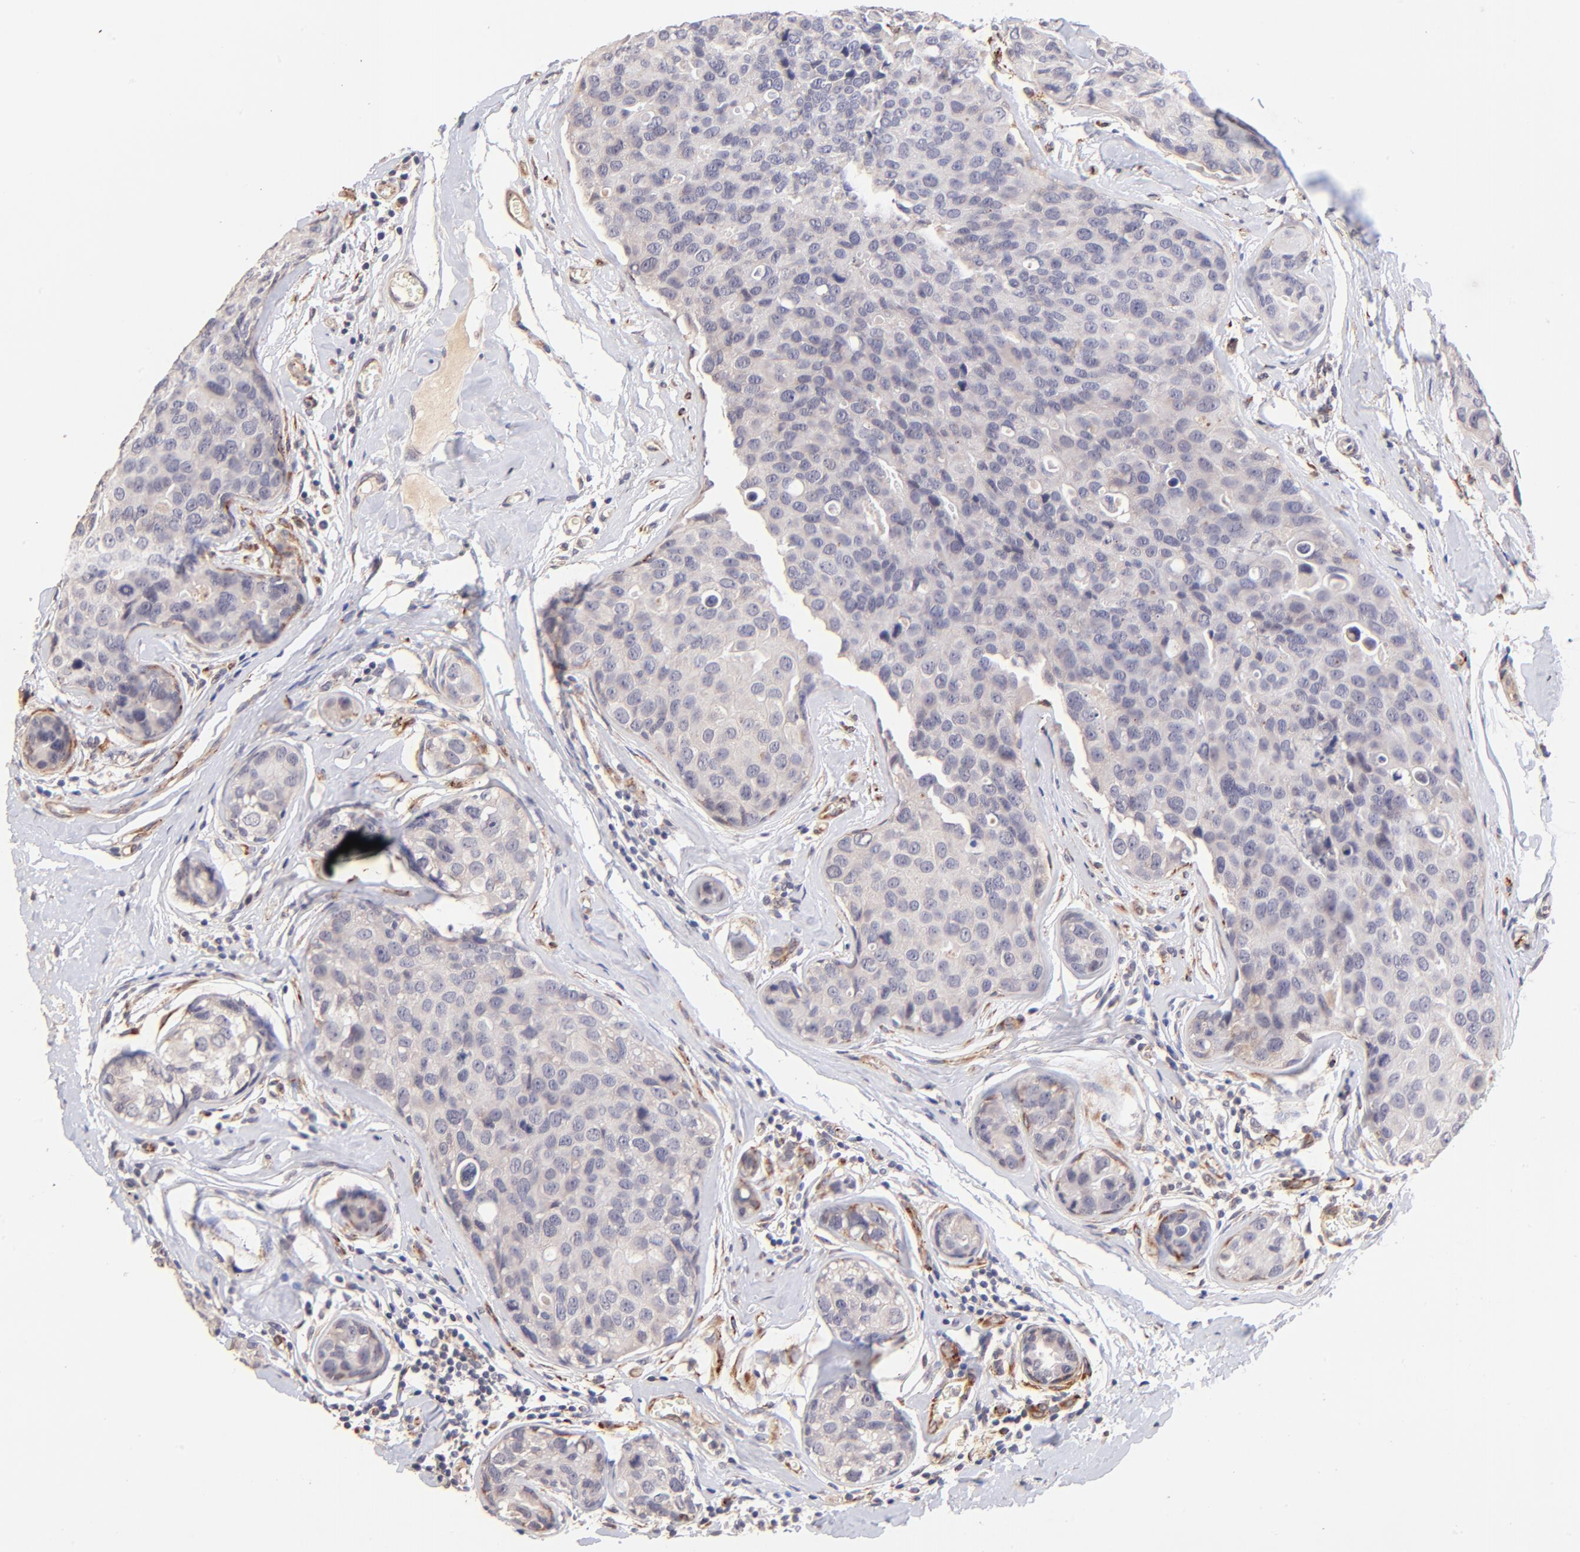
{"staining": {"intensity": "negative", "quantity": "none", "location": "none"}, "tissue": "breast cancer", "cell_type": "Tumor cells", "image_type": "cancer", "snomed": [{"axis": "morphology", "description": "Duct carcinoma"}, {"axis": "topography", "description": "Breast"}], "caption": "DAB immunohistochemical staining of invasive ductal carcinoma (breast) reveals no significant expression in tumor cells.", "gene": "SPARC", "patient": {"sex": "female", "age": 24}}